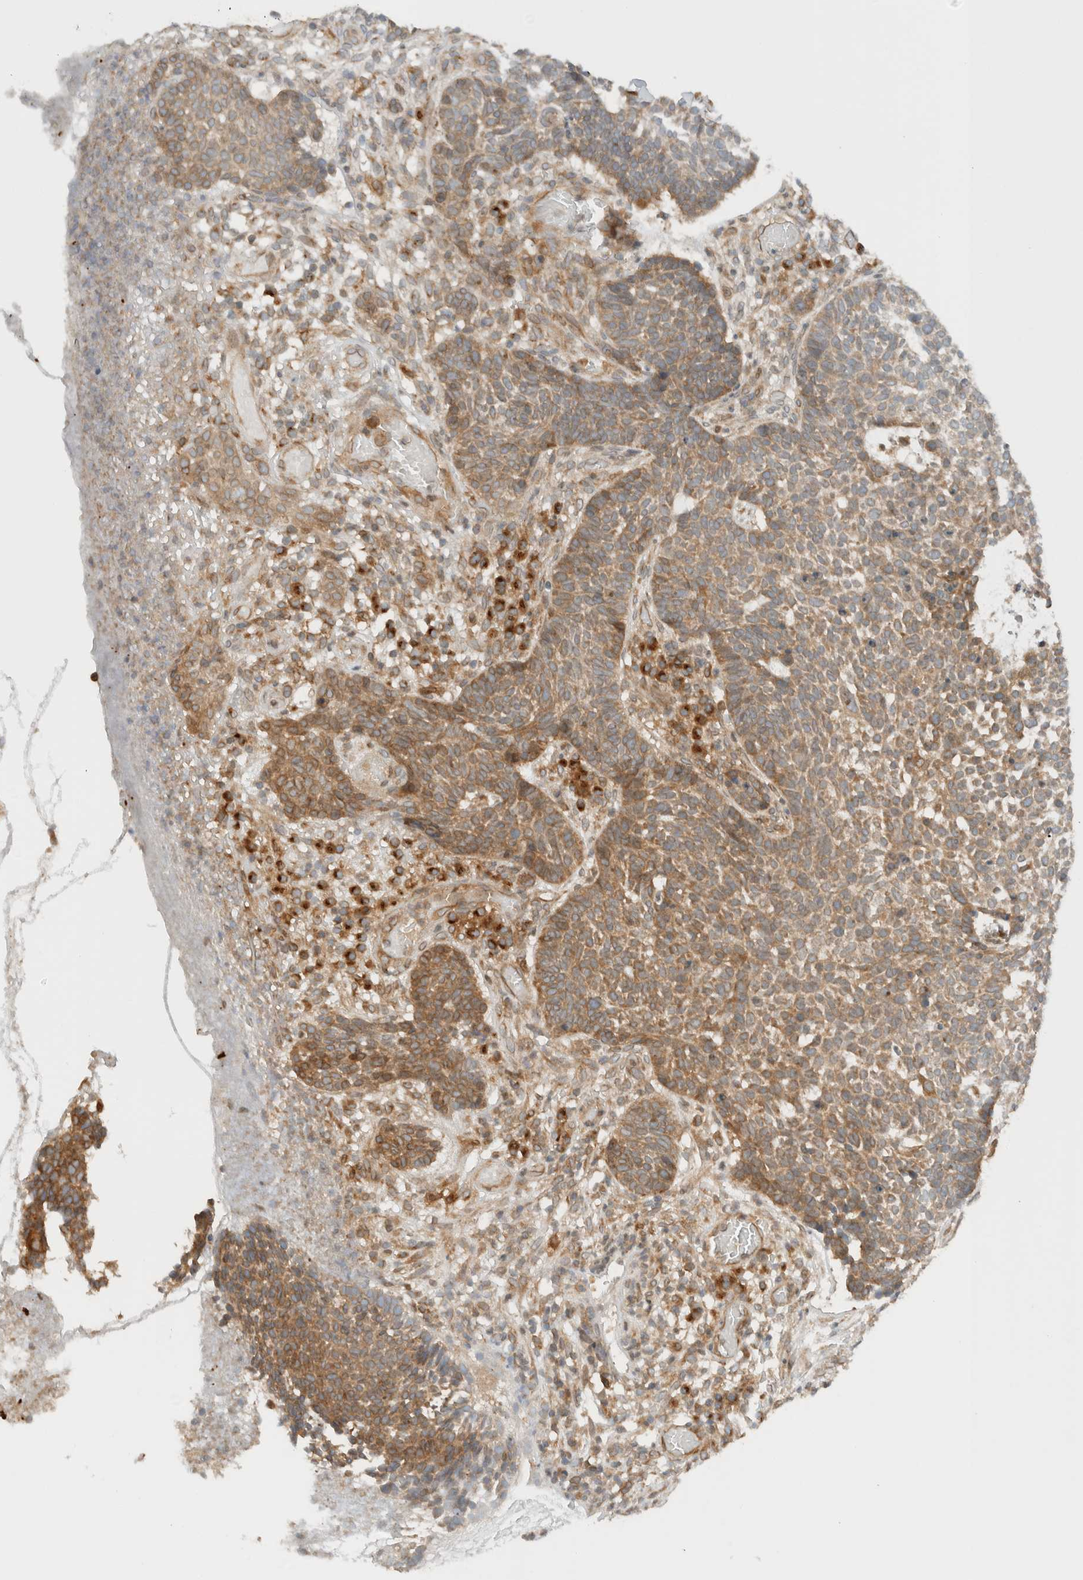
{"staining": {"intensity": "moderate", "quantity": ">75%", "location": "cytoplasmic/membranous"}, "tissue": "skin cancer", "cell_type": "Tumor cells", "image_type": "cancer", "snomed": [{"axis": "morphology", "description": "Basal cell carcinoma"}, {"axis": "topography", "description": "Skin"}], "caption": "Basal cell carcinoma (skin) stained with DAB immunohistochemistry (IHC) shows medium levels of moderate cytoplasmic/membranous expression in about >75% of tumor cells.", "gene": "ARFGEF2", "patient": {"sex": "male", "age": 85}}